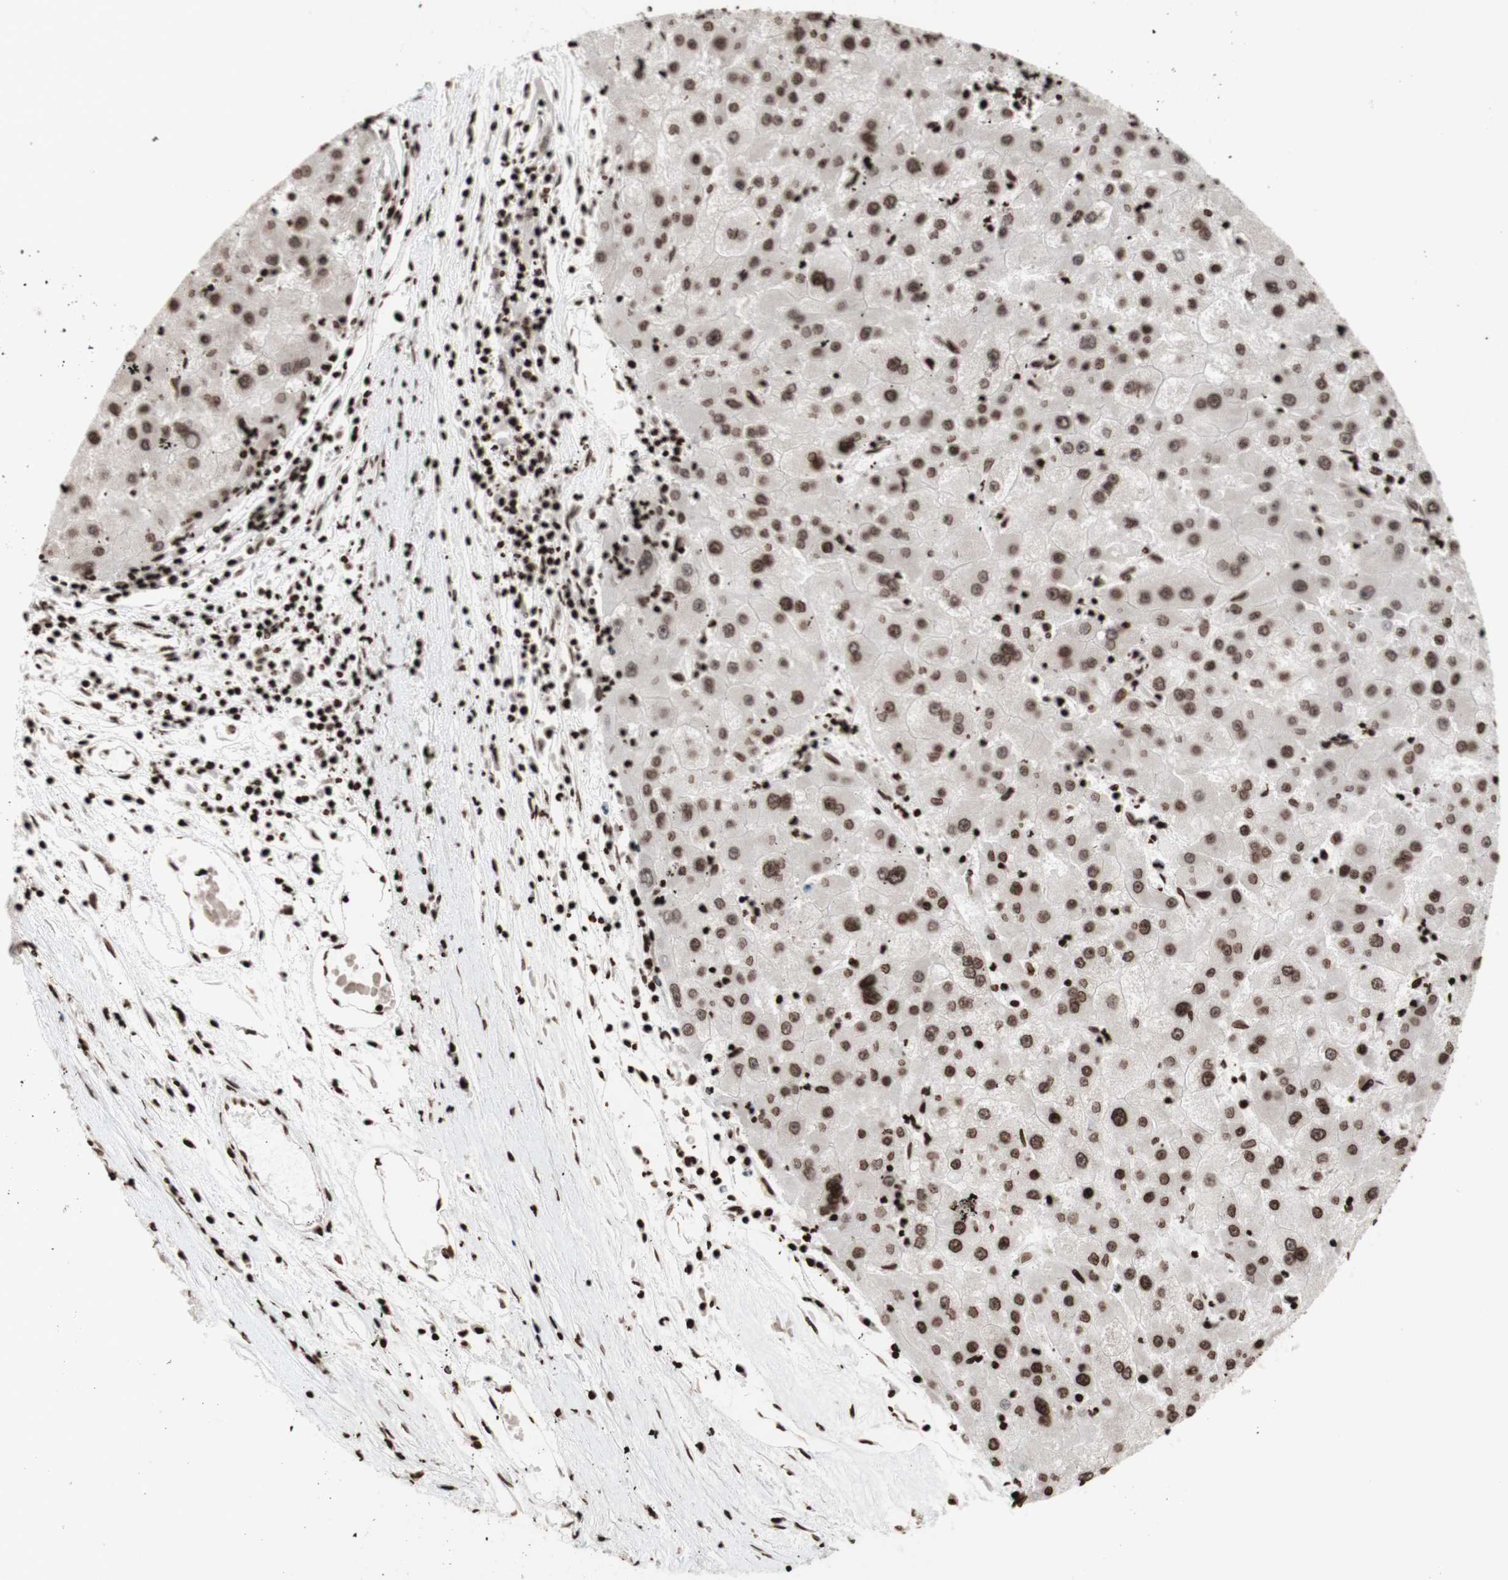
{"staining": {"intensity": "strong", "quantity": "25%-75%", "location": "nuclear"}, "tissue": "liver cancer", "cell_type": "Tumor cells", "image_type": "cancer", "snomed": [{"axis": "morphology", "description": "Carcinoma, Hepatocellular, NOS"}, {"axis": "topography", "description": "Liver"}], "caption": "Protein expression by immunohistochemistry reveals strong nuclear expression in about 25%-75% of tumor cells in hepatocellular carcinoma (liver).", "gene": "NCAPD2", "patient": {"sex": "male", "age": 72}}